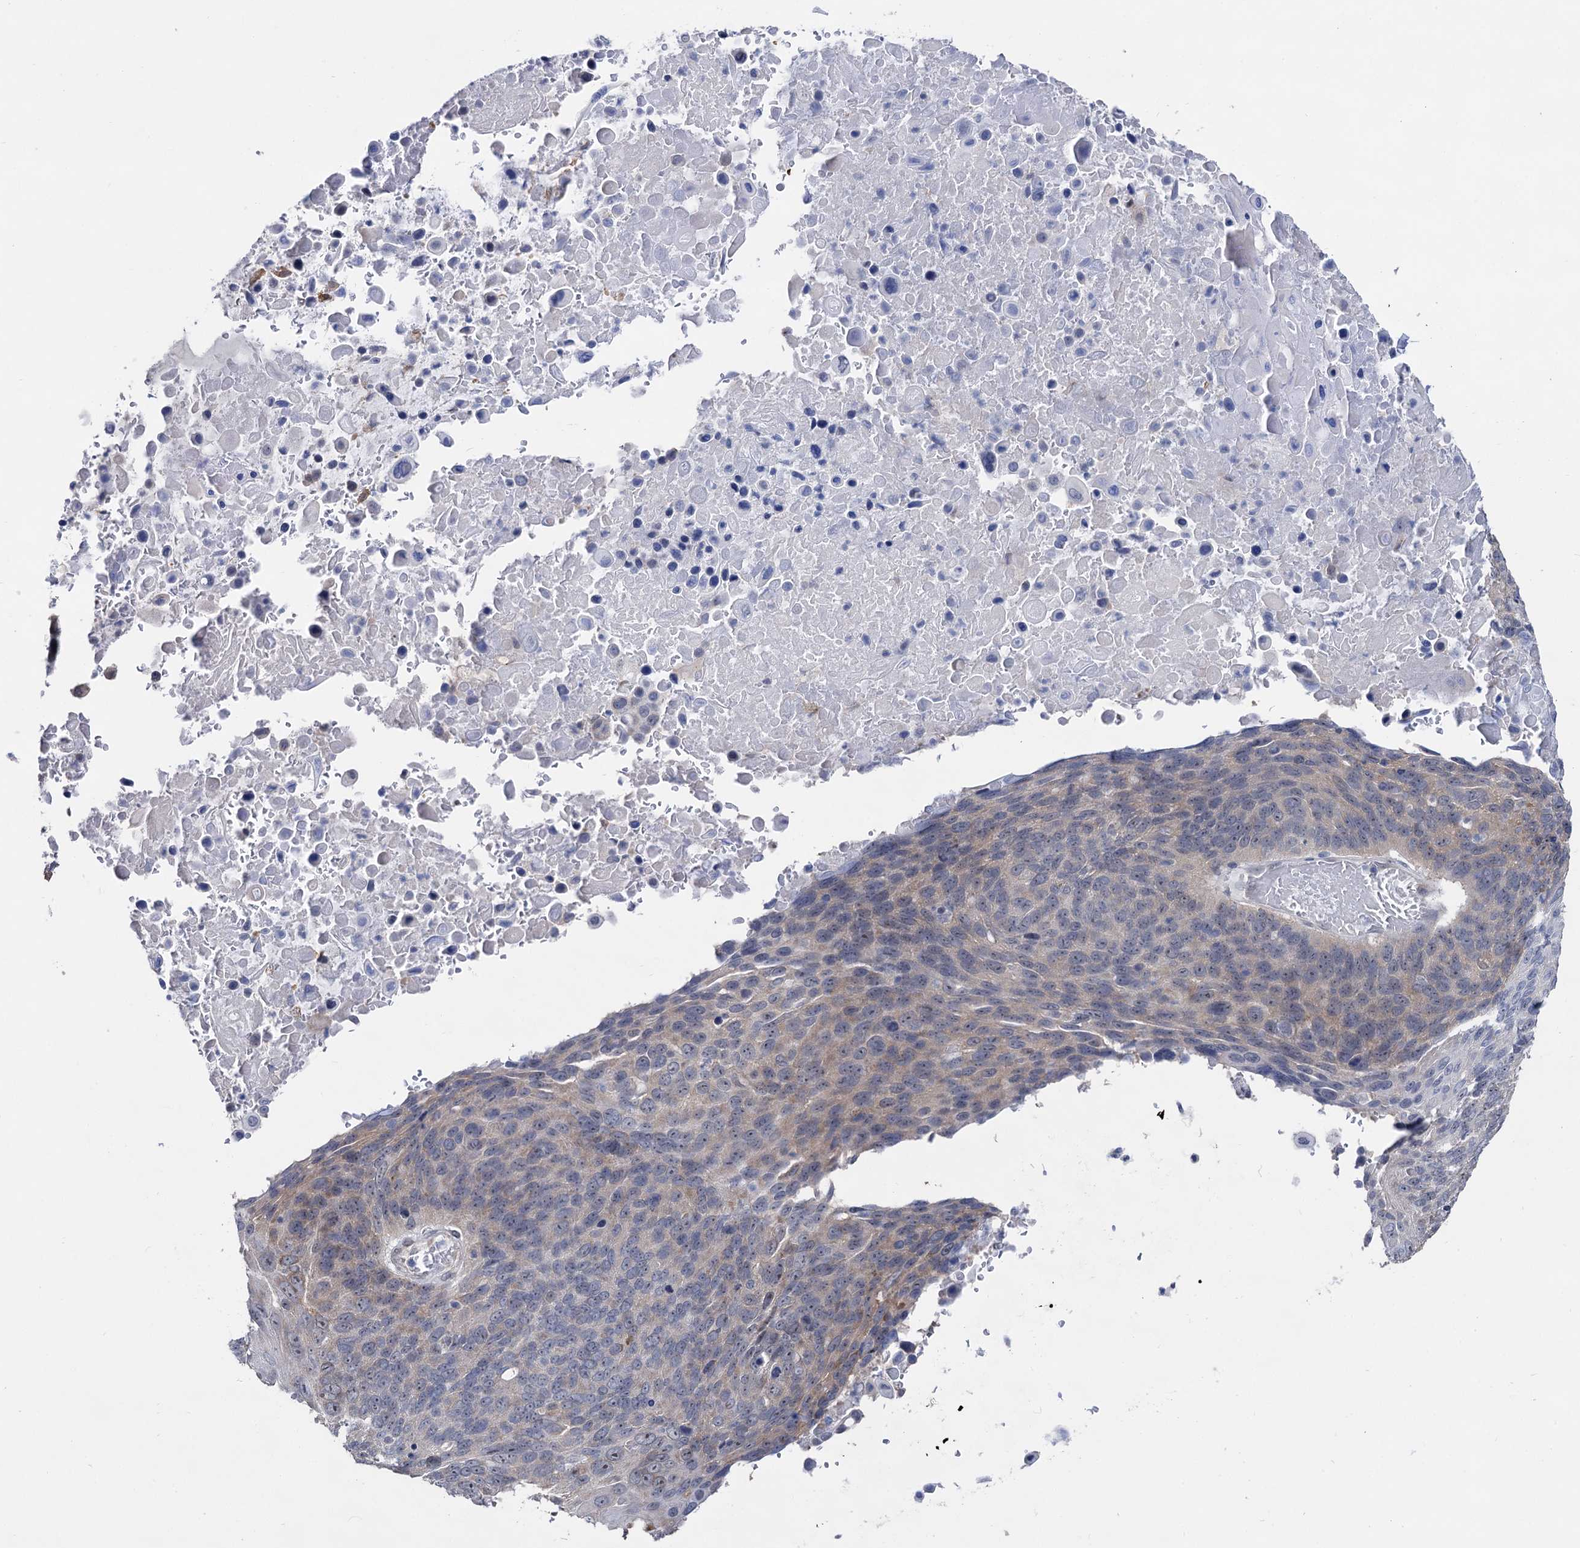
{"staining": {"intensity": "moderate", "quantity": "25%-75%", "location": "cytoplasmic/membranous"}, "tissue": "lung cancer", "cell_type": "Tumor cells", "image_type": "cancer", "snomed": [{"axis": "morphology", "description": "Squamous cell carcinoma, NOS"}, {"axis": "topography", "description": "Lung"}], "caption": "Moderate cytoplasmic/membranous expression for a protein is appreciated in about 25%-75% of tumor cells of lung cancer (squamous cell carcinoma) using immunohistochemistry (IHC).", "gene": "CAPRIN2", "patient": {"sex": "male", "age": 66}}